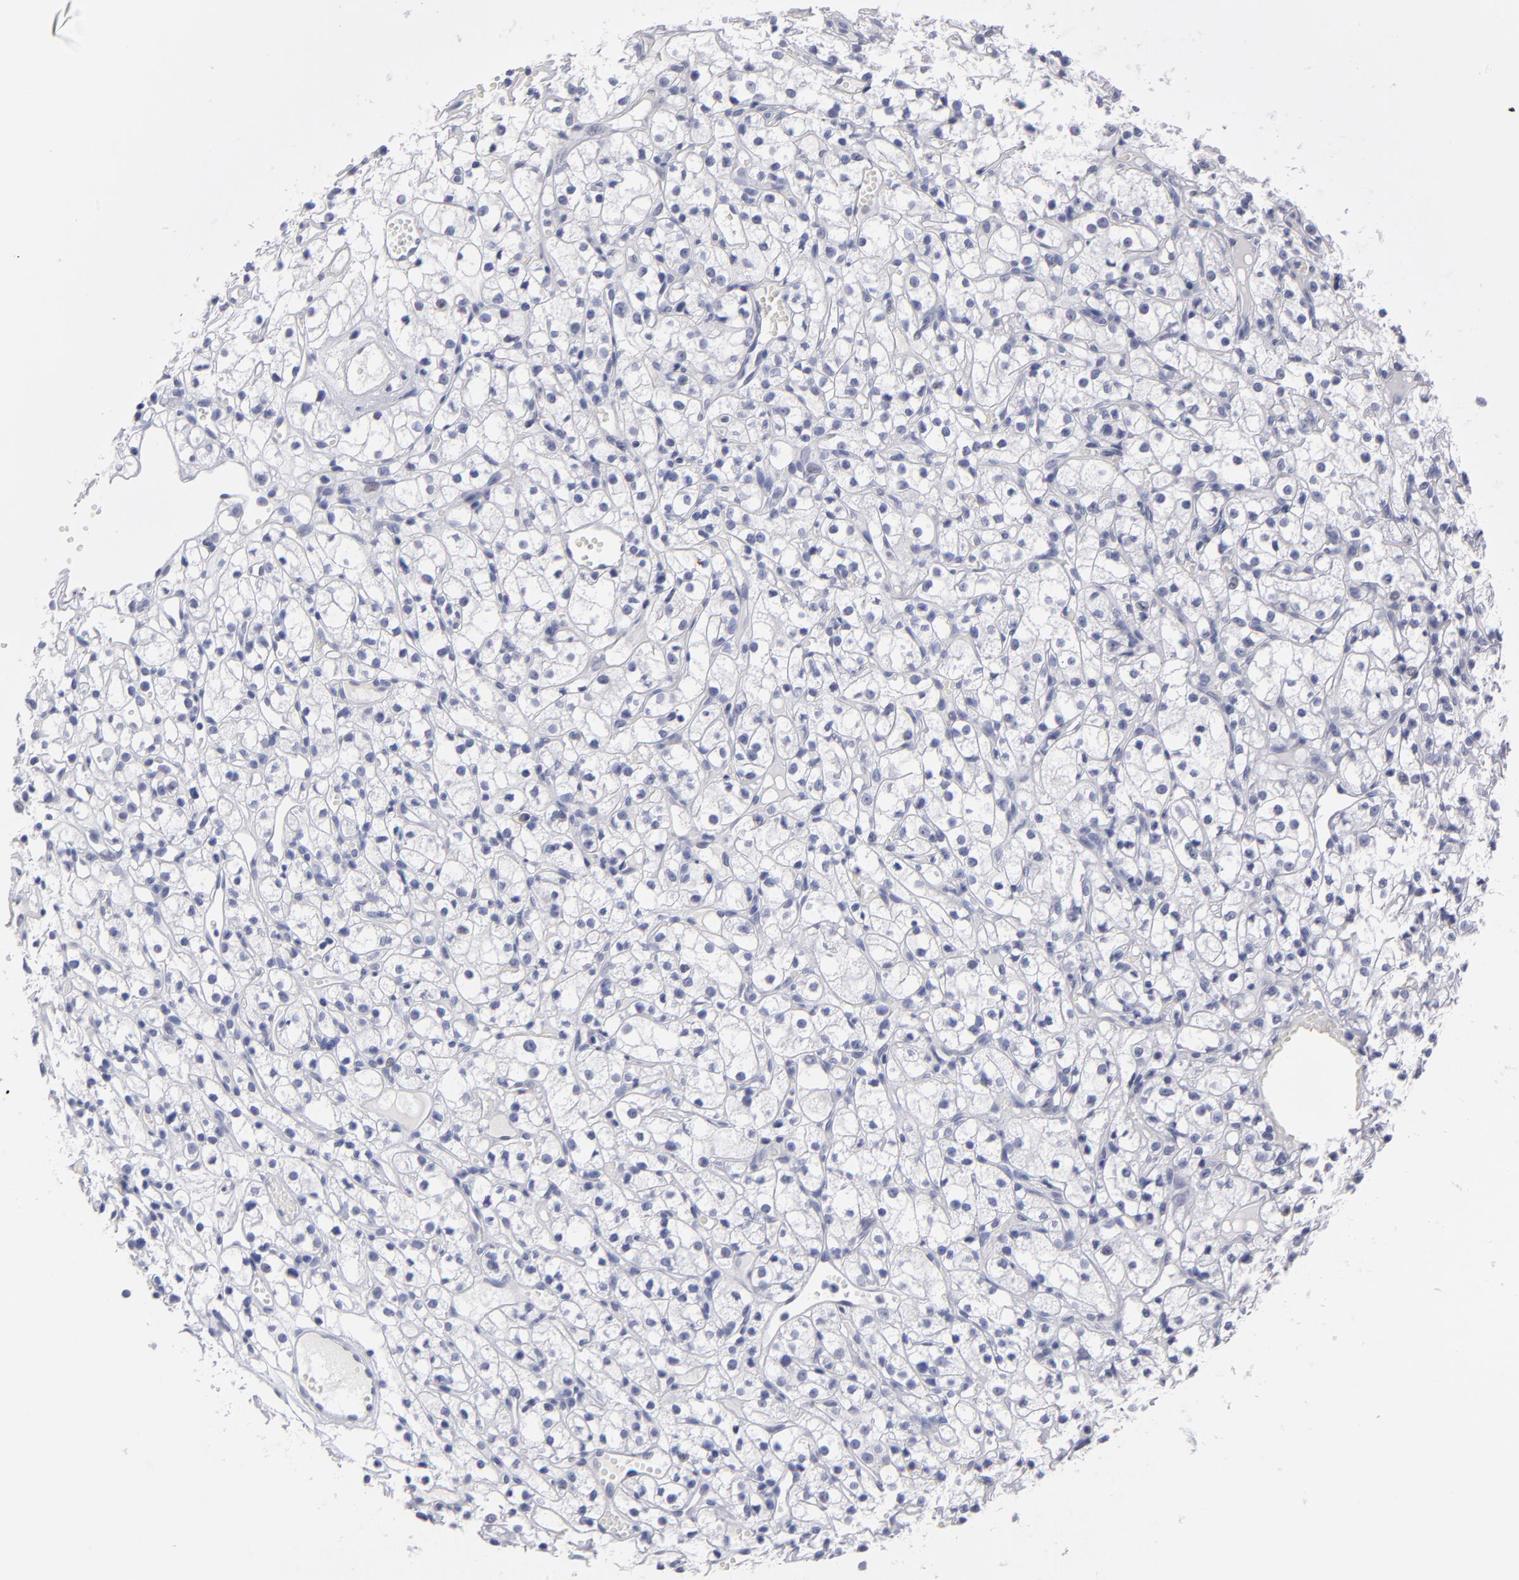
{"staining": {"intensity": "negative", "quantity": "none", "location": "none"}, "tissue": "renal cancer", "cell_type": "Tumor cells", "image_type": "cancer", "snomed": [{"axis": "morphology", "description": "Adenocarcinoma, NOS"}, {"axis": "topography", "description": "Kidney"}], "caption": "IHC photomicrograph of adenocarcinoma (renal) stained for a protein (brown), which demonstrates no expression in tumor cells. Nuclei are stained in blue.", "gene": "TEX11", "patient": {"sex": "male", "age": 61}}